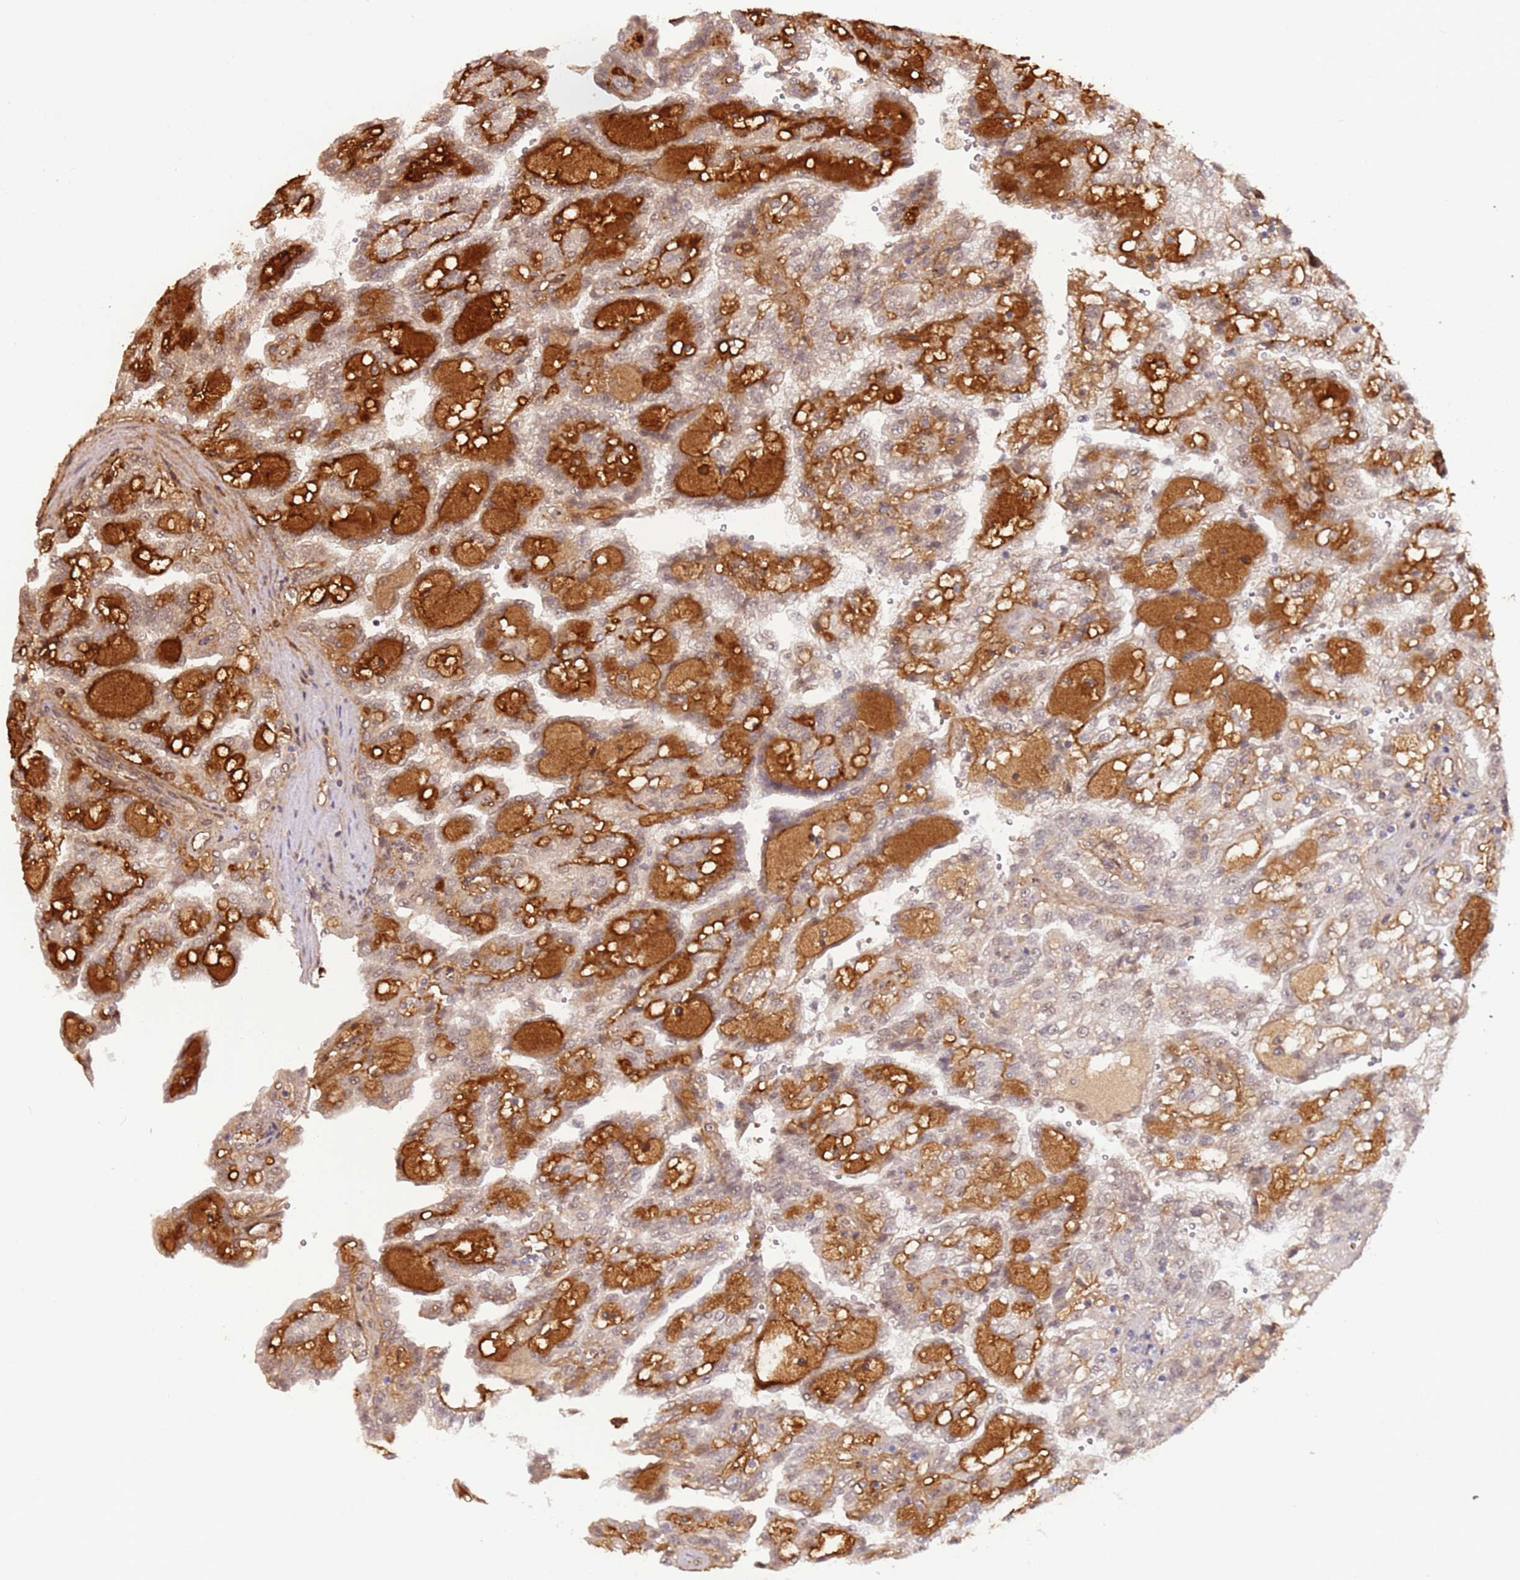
{"staining": {"intensity": "weak", "quantity": "<25%", "location": "cytoplasmic/membranous"}, "tissue": "renal cancer", "cell_type": "Tumor cells", "image_type": "cancer", "snomed": [{"axis": "morphology", "description": "Adenocarcinoma, NOS"}, {"axis": "topography", "description": "Kidney"}], "caption": "Tumor cells are negative for protein expression in human renal adenocarcinoma.", "gene": "POLR3H", "patient": {"sex": "male", "age": 63}}